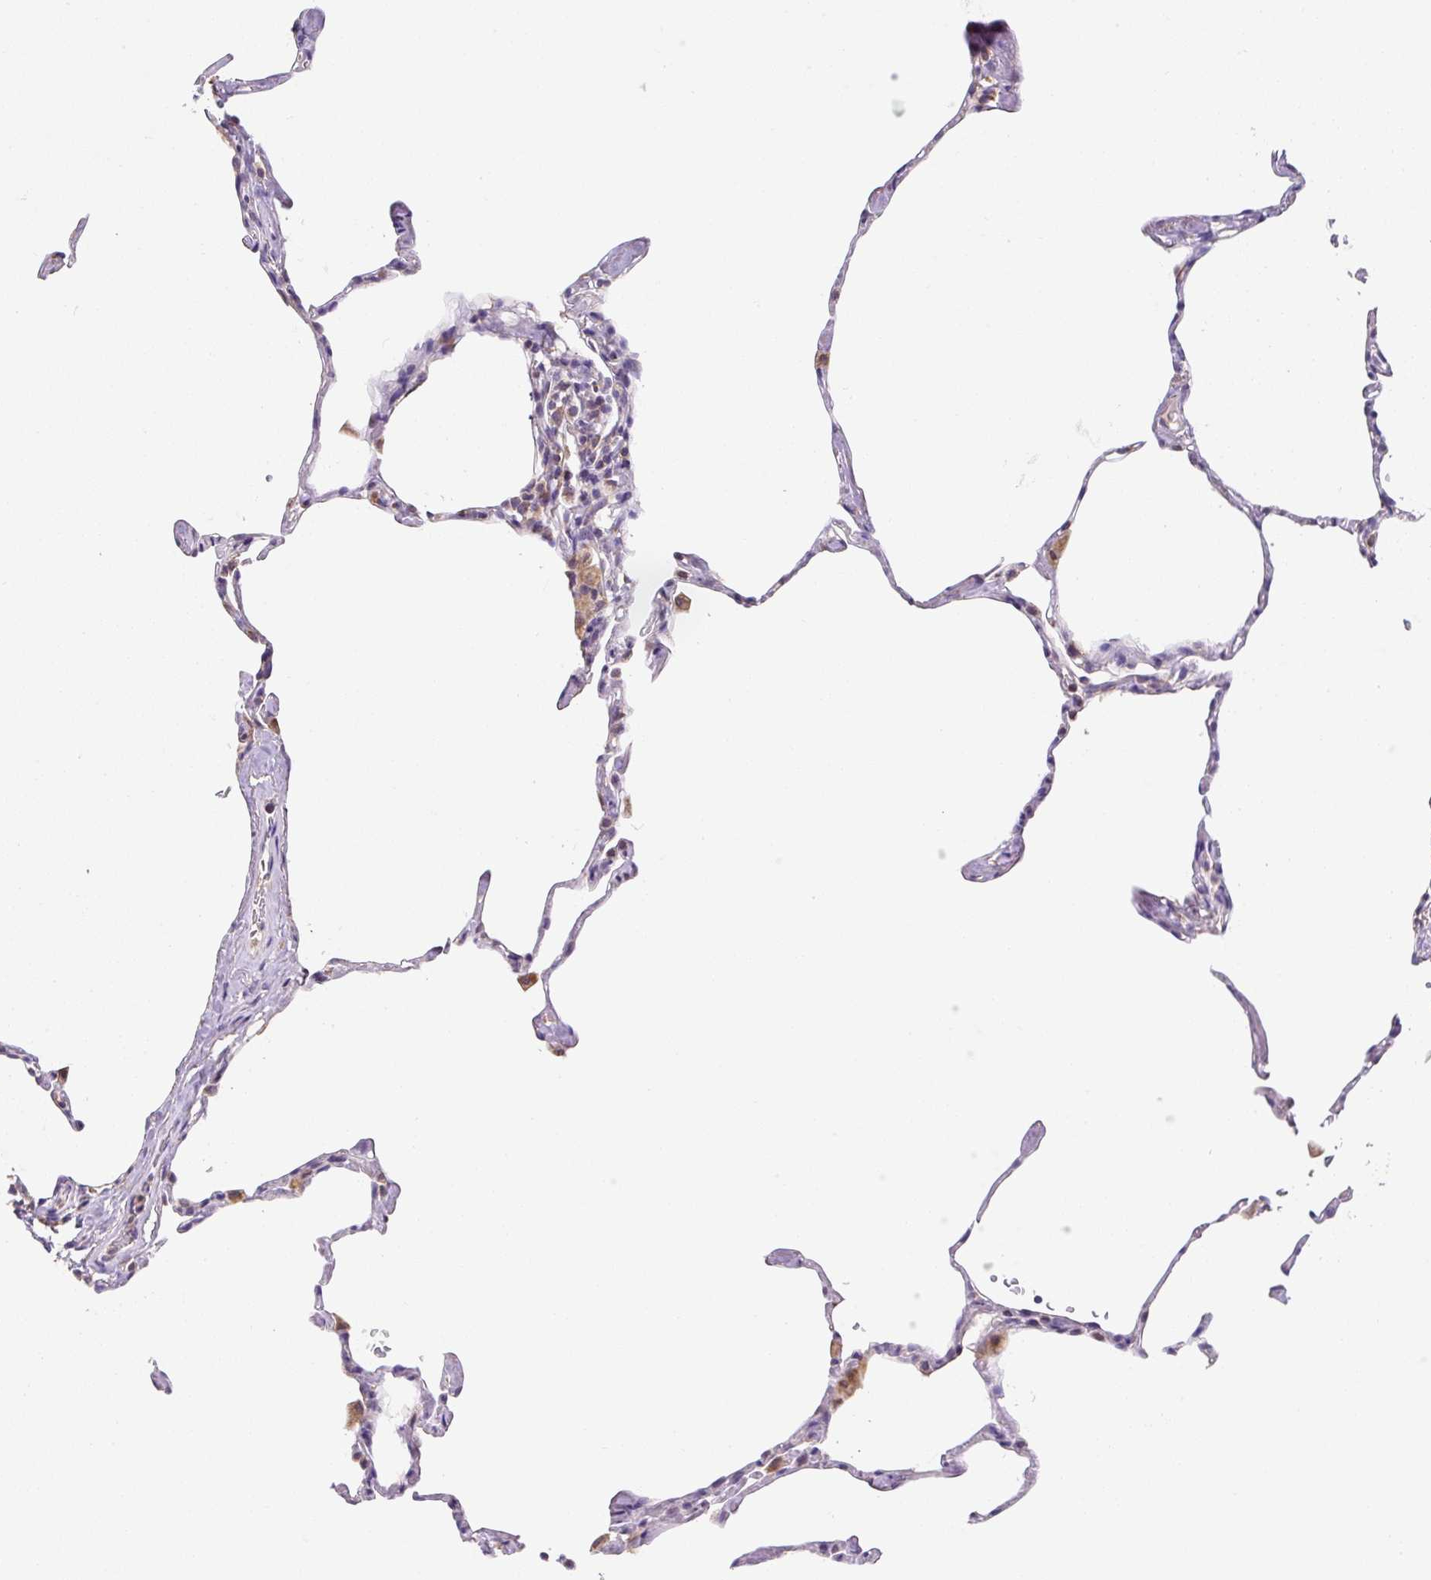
{"staining": {"intensity": "moderate", "quantity": "<25%", "location": "cytoplasmic/membranous"}, "tissue": "lung", "cell_type": "Alveolar cells", "image_type": "normal", "snomed": [{"axis": "morphology", "description": "Normal tissue, NOS"}, {"axis": "topography", "description": "Lung"}], "caption": "Moderate cytoplasmic/membranous expression is present in about <25% of alveolar cells in unremarkable lung.", "gene": "MFSD9", "patient": {"sex": "male", "age": 65}}